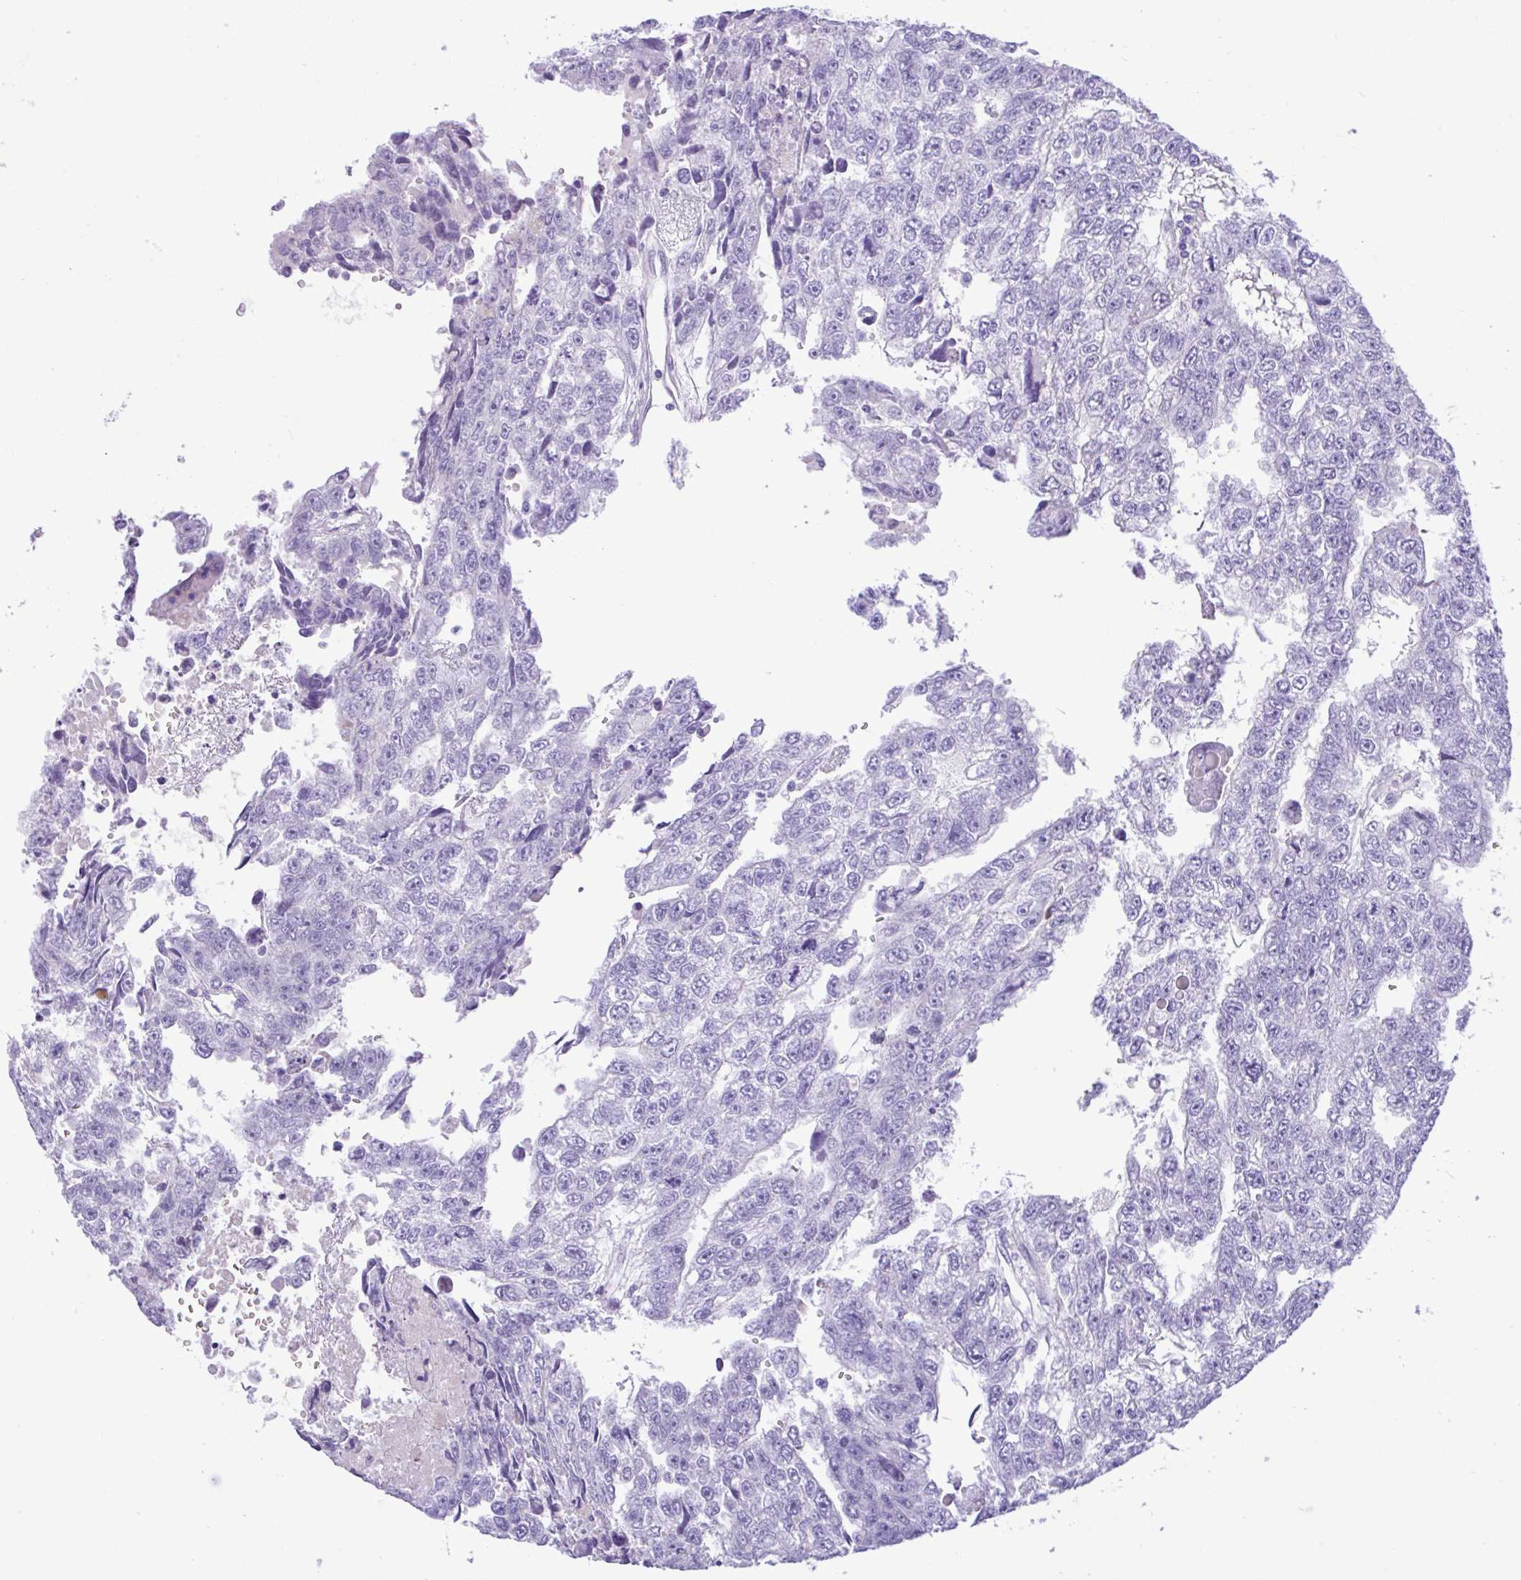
{"staining": {"intensity": "negative", "quantity": "none", "location": "none"}, "tissue": "testis cancer", "cell_type": "Tumor cells", "image_type": "cancer", "snomed": [{"axis": "morphology", "description": "Carcinoma, Embryonal, NOS"}, {"axis": "topography", "description": "Testis"}], "caption": "An immunohistochemistry image of testis embryonal carcinoma is shown. There is no staining in tumor cells of testis embryonal carcinoma.", "gene": "ZNF101", "patient": {"sex": "male", "age": 20}}